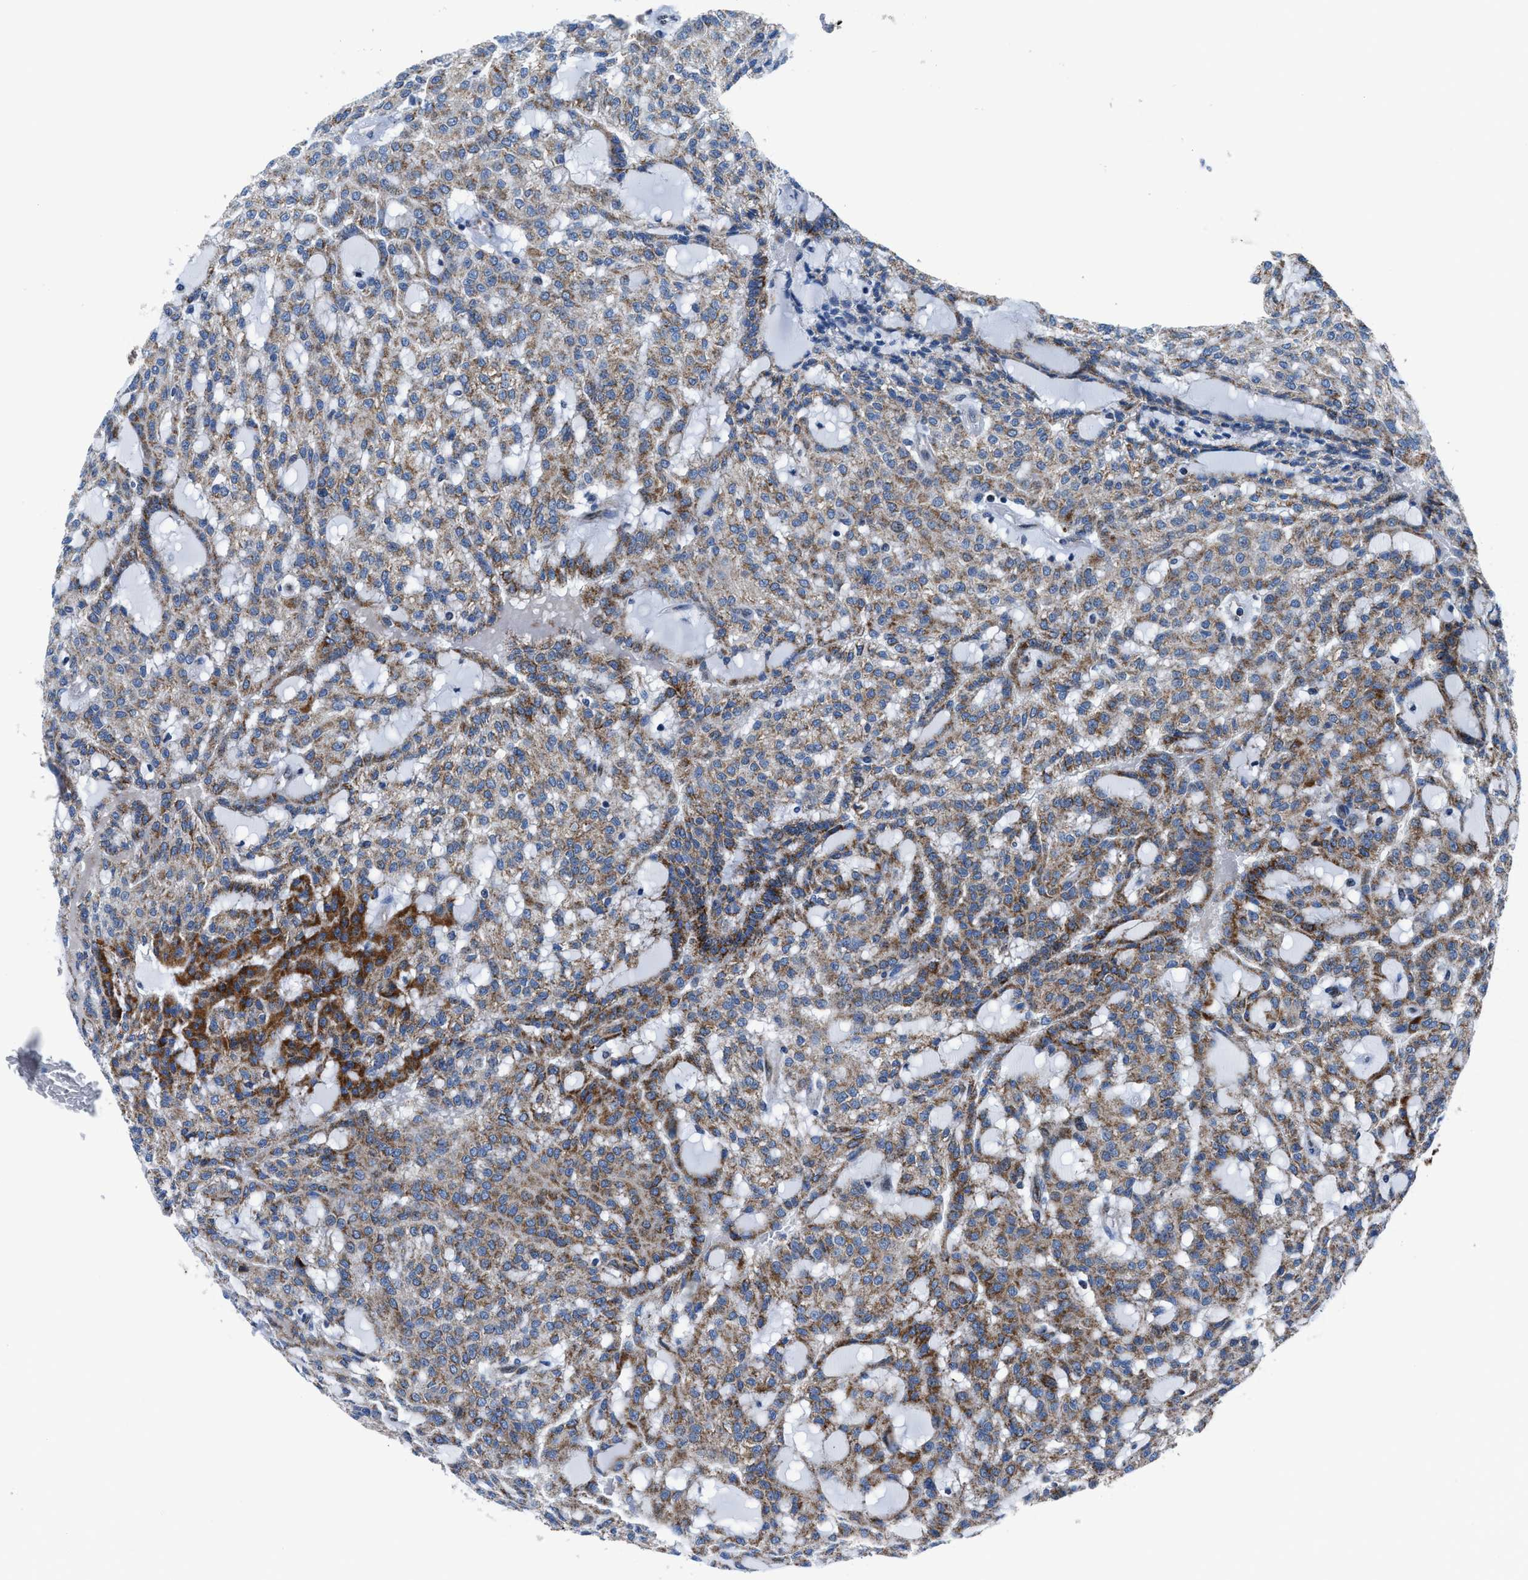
{"staining": {"intensity": "moderate", "quantity": ">75%", "location": "cytoplasmic/membranous"}, "tissue": "renal cancer", "cell_type": "Tumor cells", "image_type": "cancer", "snomed": [{"axis": "morphology", "description": "Adenocarcinoma, NOS"}, {"axis": "topography", "description": "Kidney"}], "caption": "Human renal adenocarcinoma stained with a protein marker displays moderate staining in tumor cells.", "gene": "LMO2", "patient": {"sex": "male", "age": 63}}